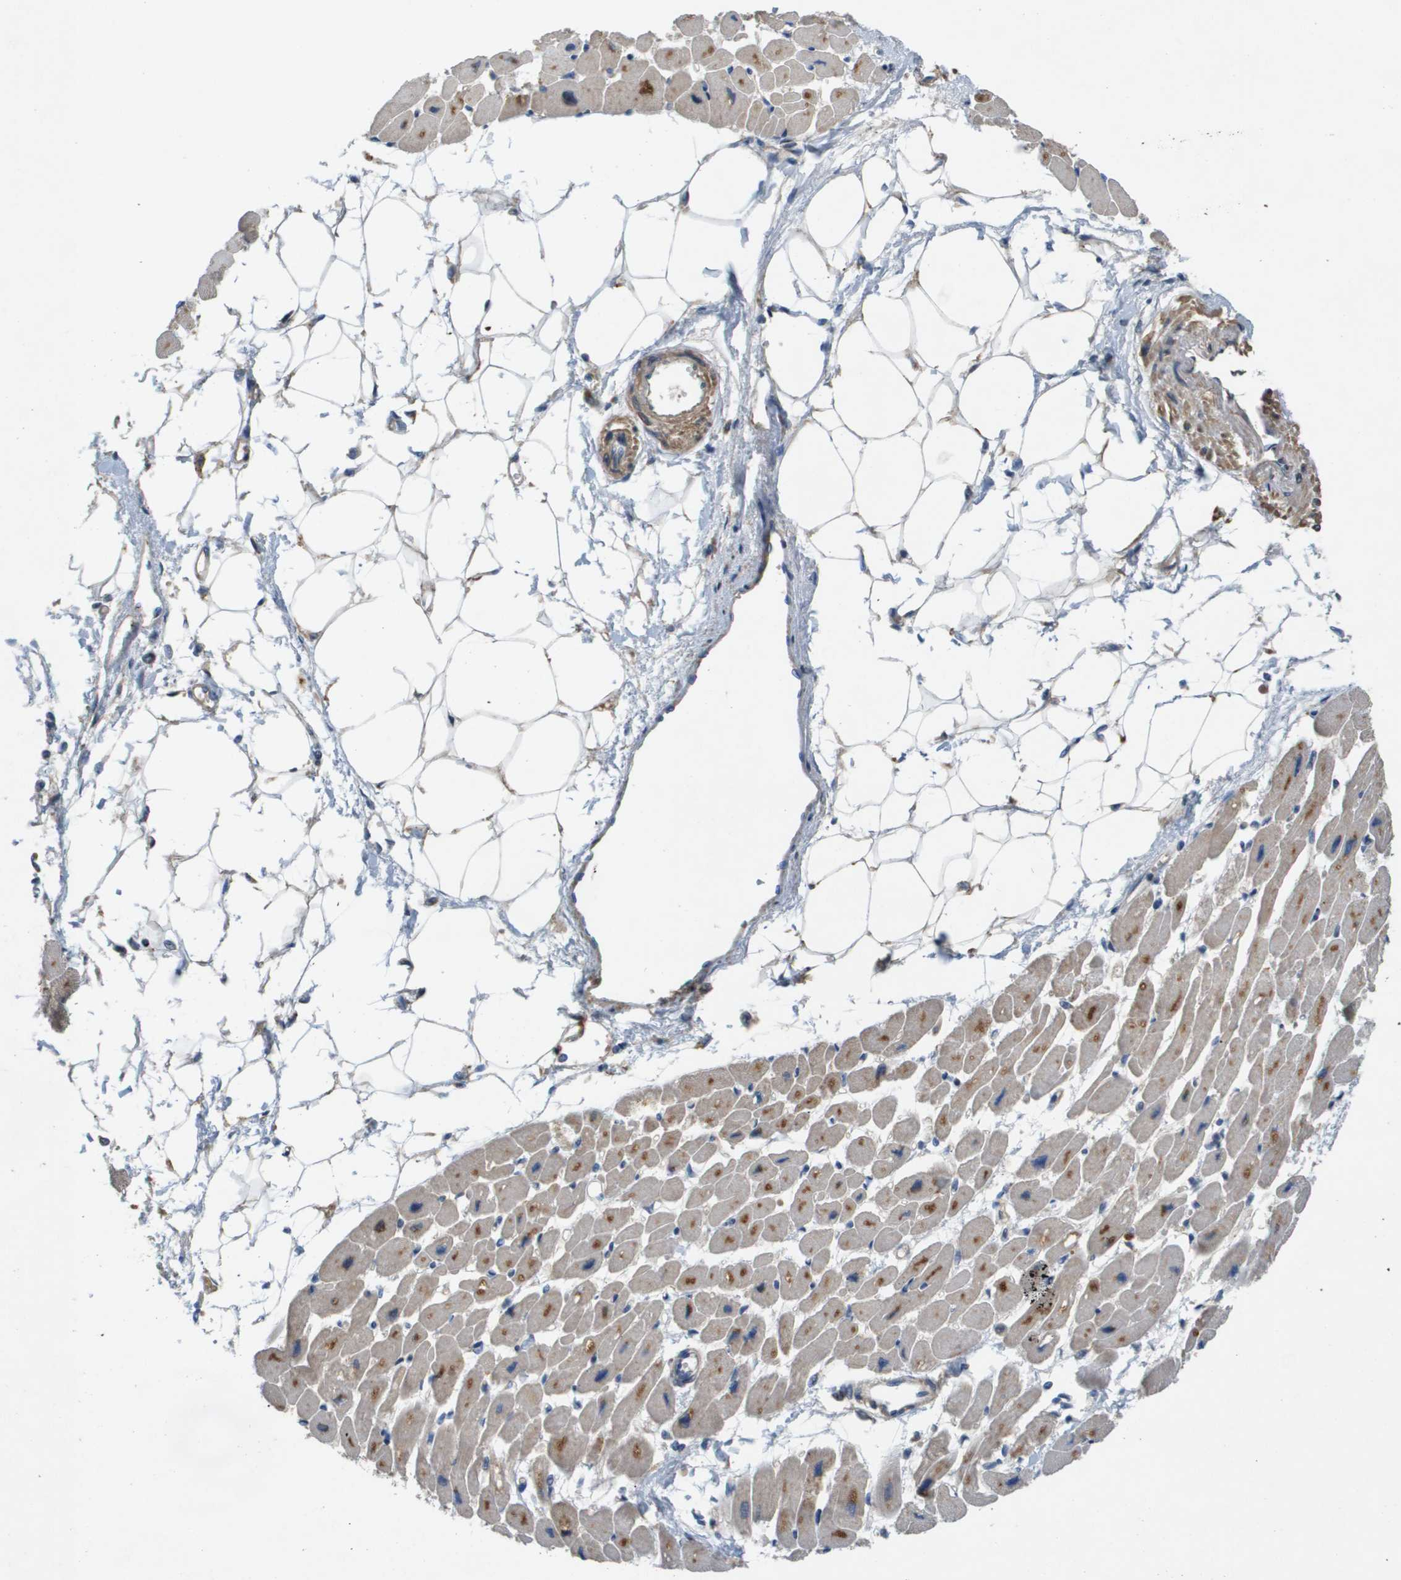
{"staining": {"intensity": "moderate", "quantity": "<25%", "location": "cytoplasmic/membranous"}, "tissue": "heart muscle", "cell_type": "Cardiomyocytes", "image_type": "normal", "snomed": [{"axis": "morphology", "description": "Normal tissue, NOS"}, {"axis": "topography", "description": "Heart"}], "caption": "About <25% of cardiomyocytes in benign human heart muscle reveal moderate cytoplasmic/membranous protein positivity as visualized by brown immunohistochemical staining.", "gene": "B3GNT5", "patient": {"sex": "female", "age": 54}}